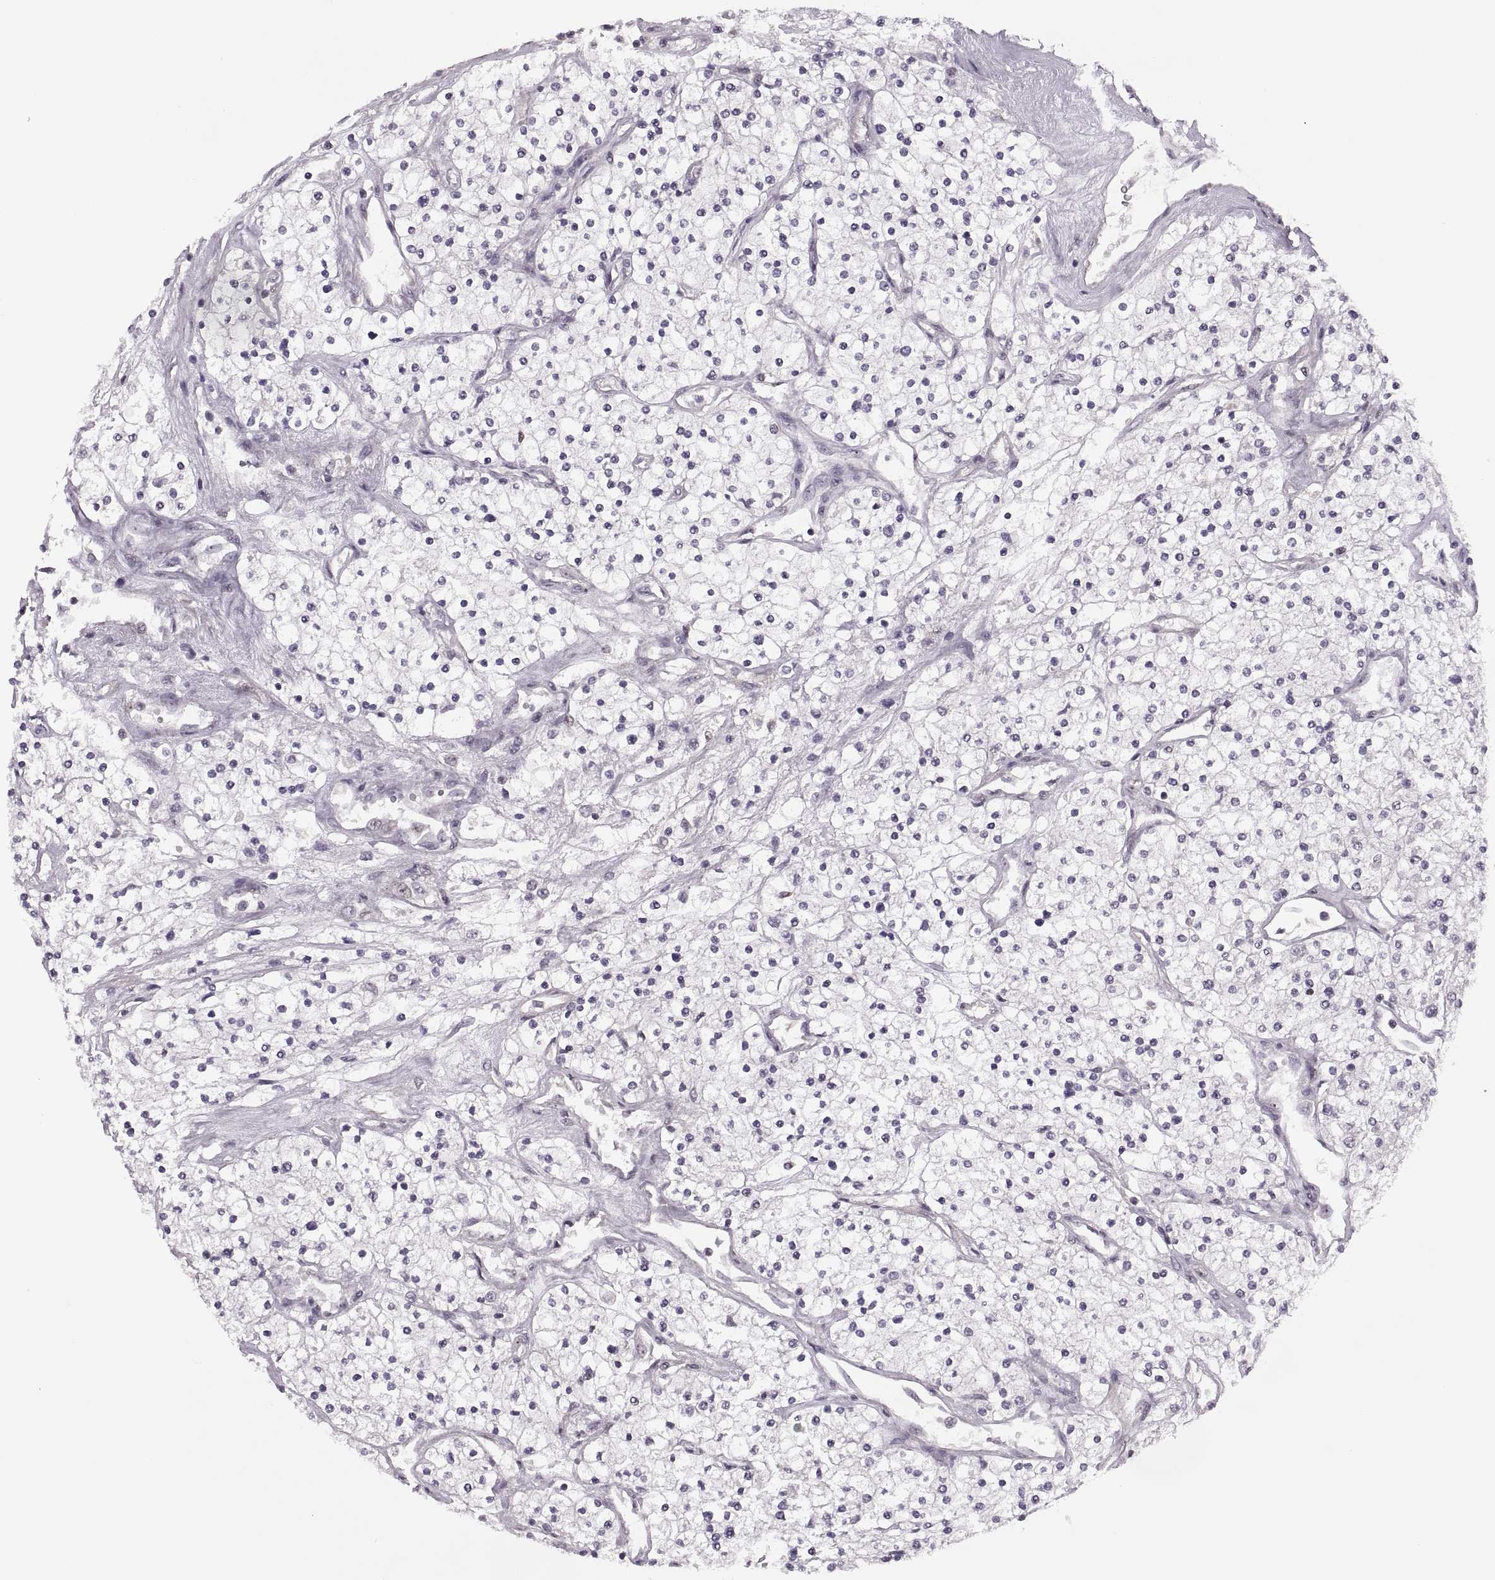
{"staining": {"intensity": "negative", "quantity": "none", "location": "none"}, "tissue": "renal cancer", "cell_type": "Tumor cells", "image_type": "cancer", "snomed": [{"axis": "morphology", "description": "Adenocarcinoma, NOS"}, {"axis": "topography", "description": "Kidney"}], "caption": "IHC image of neoplastic tissue: human renal adenocarcinoma stained with DAB displays no significant protein positivity in tumor cells.", "gene": "LUZP2", "patient": {"sex": "male", "age": 80}}